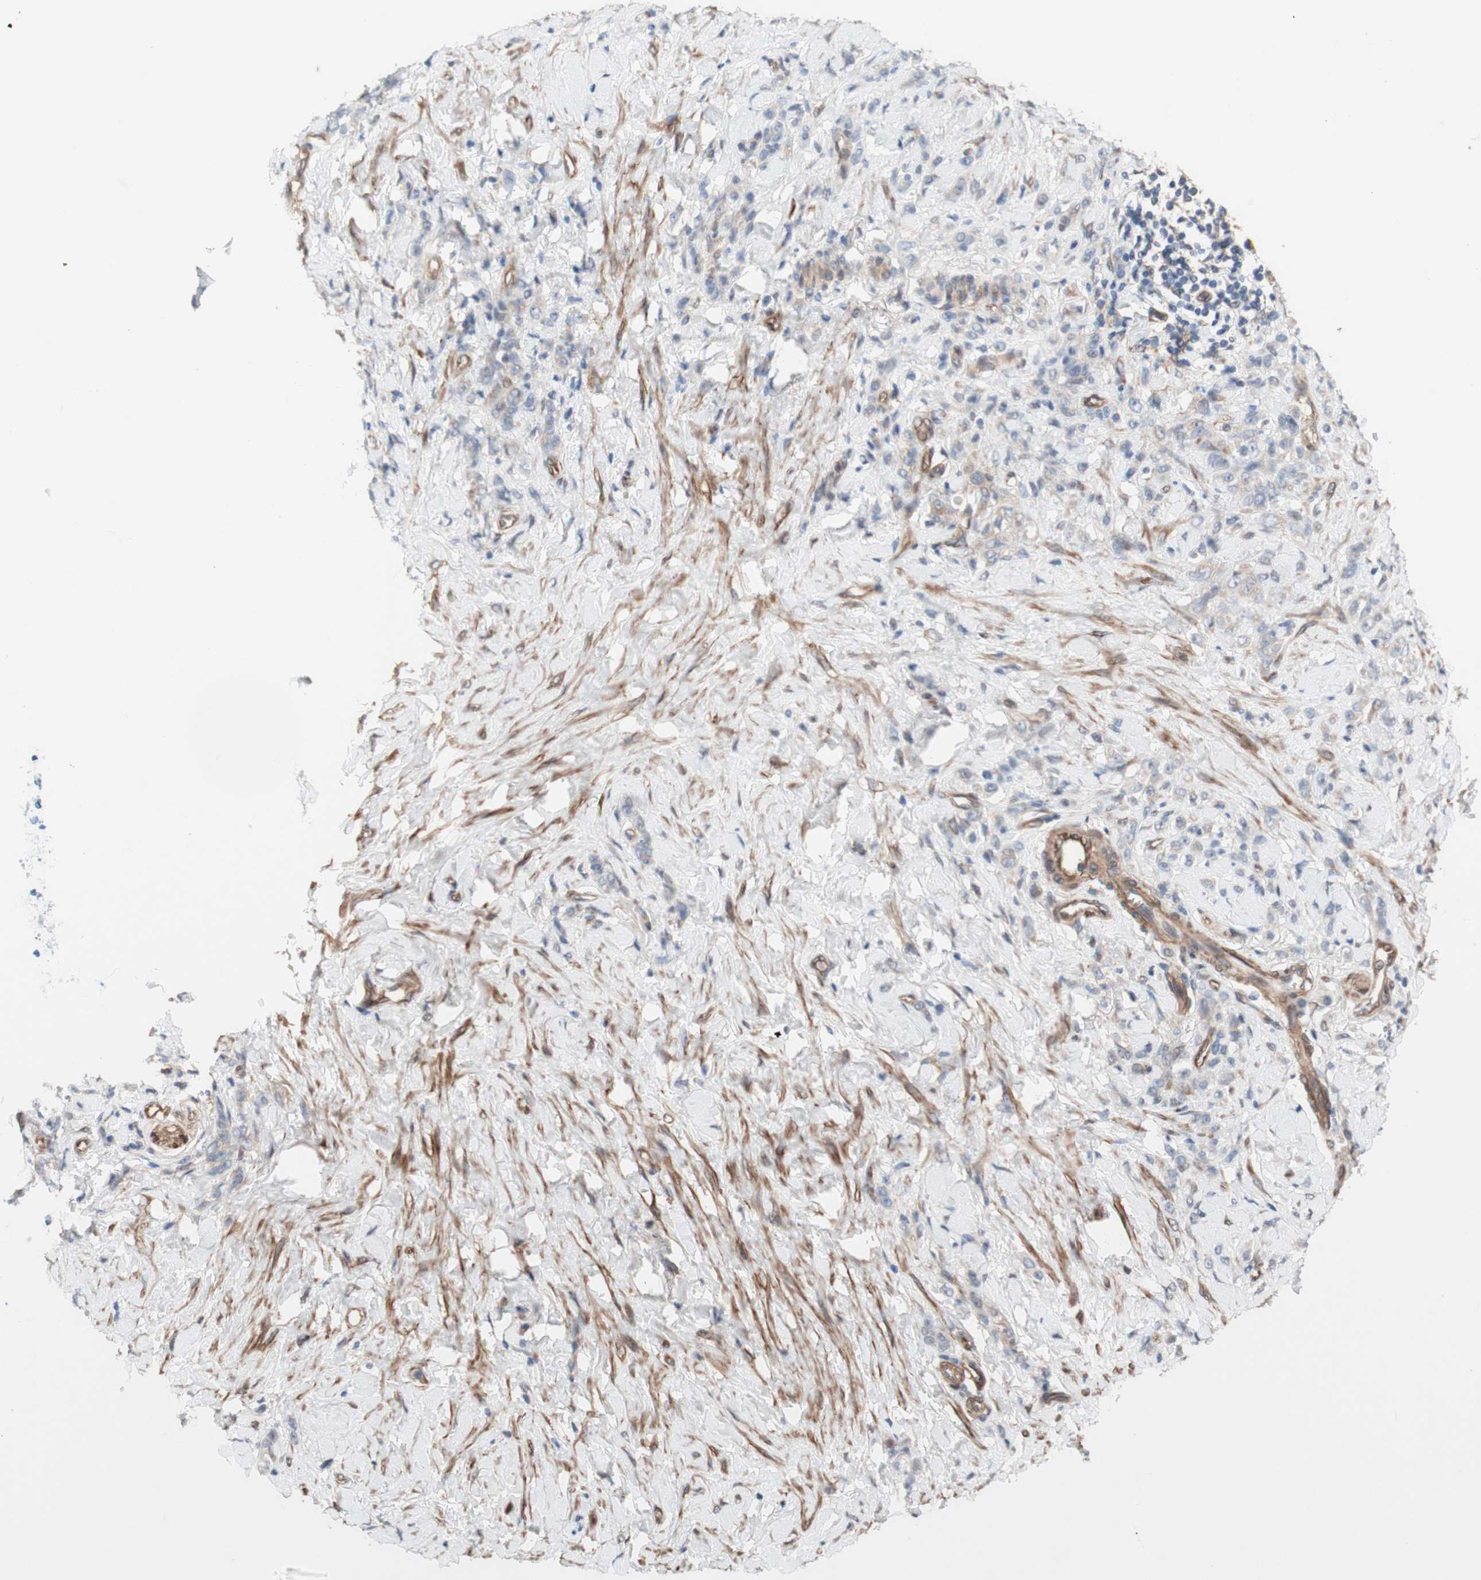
{"staining": {"intensity": "weak", "quantity": ">75%", "location": "cytoplasmic/membranous"}, "tissue": "stomach cancer", "cell_type": "Tumor cells", "image_type": "cancer", "snomed": [{"axis": "morphology", "description": "Adenocarcinoma, NOS"}, {"axis": "topography", "description": "Stomach"}], "caption": "Approximately >75% of tumor cells in stomach adenocarcinoma exhibit weak cytoplasmic/membranous protein positivity as visualized by brown immunohistochemical staining.", "gene": "CNN3", "patient": {"sex": "male", "age": 82}}